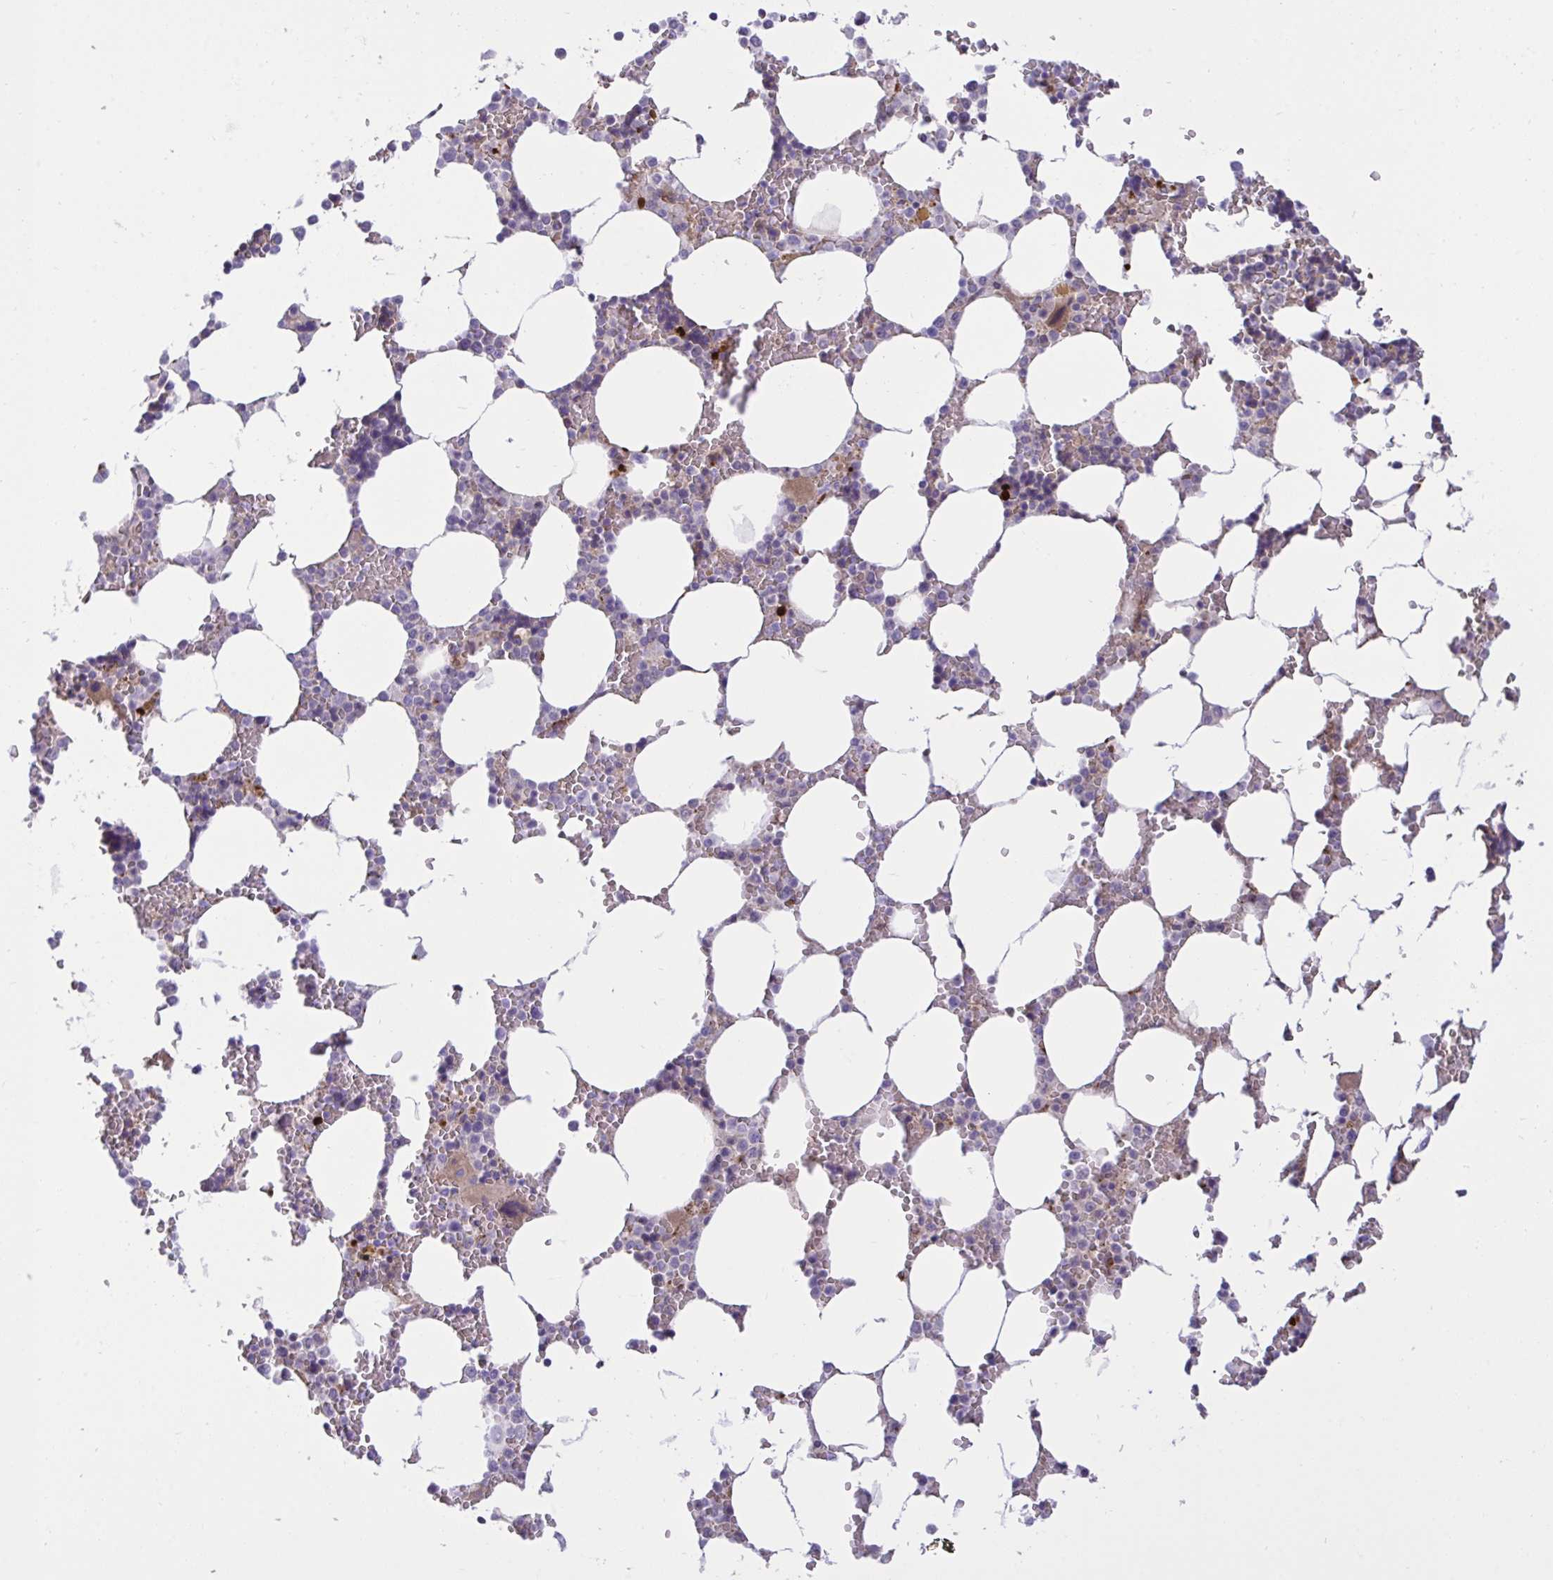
{"staining": {"intensity": "weak", "quantity": "<25%", "location": "cytoplasmic/membranous"}, "tissue": "bone marrow", "cell_type": "Hematopoietic cells", "image_type": "normal", "snomed": [{"axis": "morphology", "description": "Normal tissue, NOS"}, {"axis": "topography", "description": "Bone marrow"}], "caption": "IHC of unremarkable bone marrow shows no staining in hematopoietic cells.", "gene": "F2", "patient": {"sex": "male", "age": 64}}